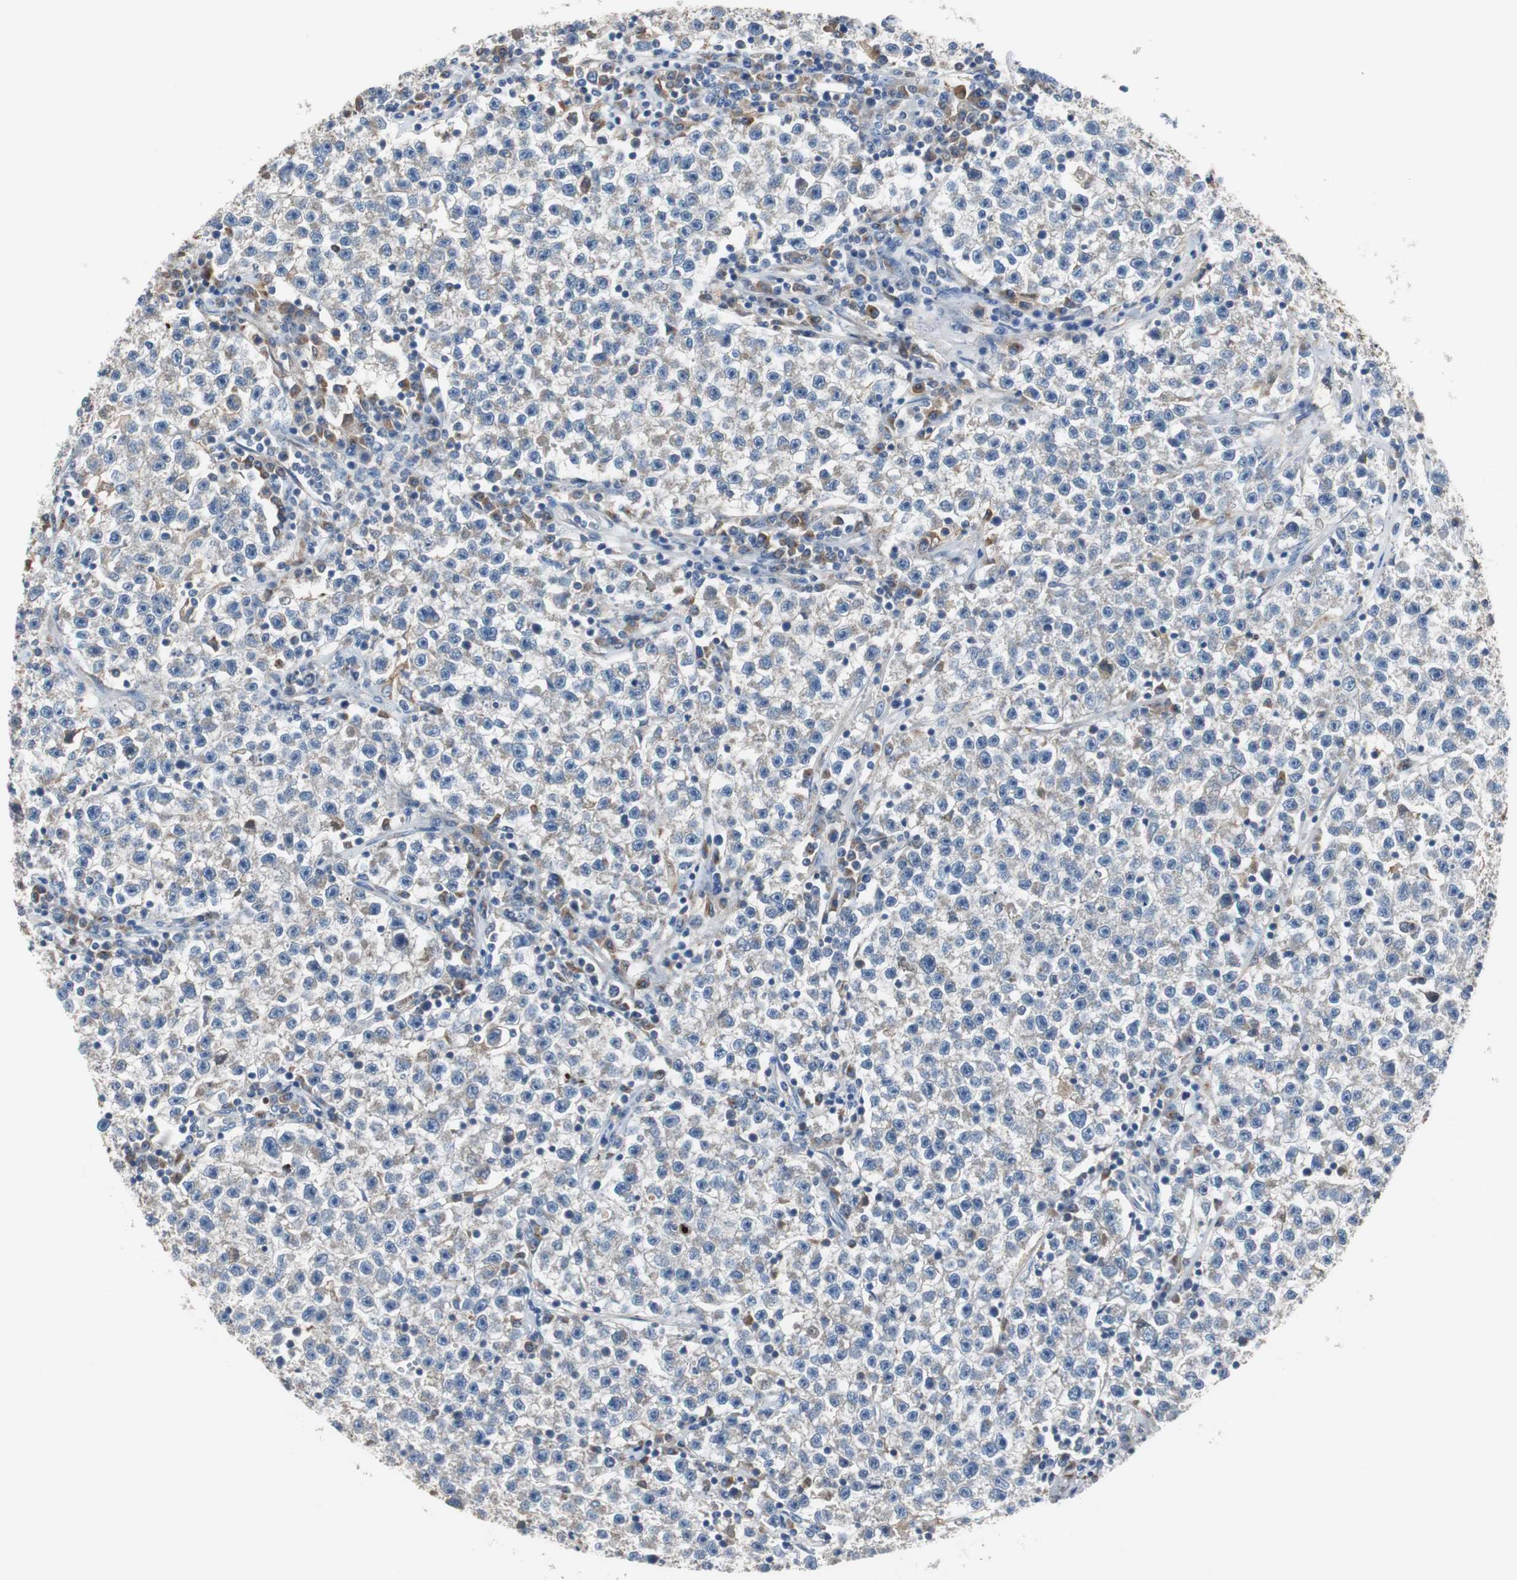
{"staining": {"intensity": "weak", "quantity": "25%-75%", "location": "cytoplasmic/membranous"}, "tissue": "testis cancer", "cell_type": "Tumor cells", "image_type": "cancer", "snomed": [{"axis": "morphology", "description": "Seminoma, NOS"}, {"axis": "topography", "description": "Testis"}], "caption": "Protein analysis of testis seminoma tissue reveals weak cytoplasmic/membranous staining in about 25%-75% of tumor cells. The staining is performed using DAB (3,3'-diaminobenzidine) brown chromogen to label protein expression. The nuclei are counter-stained blue using hematoxylin.", "gene": "CALB2", "patient": {"sex": "male", "age": 22}}